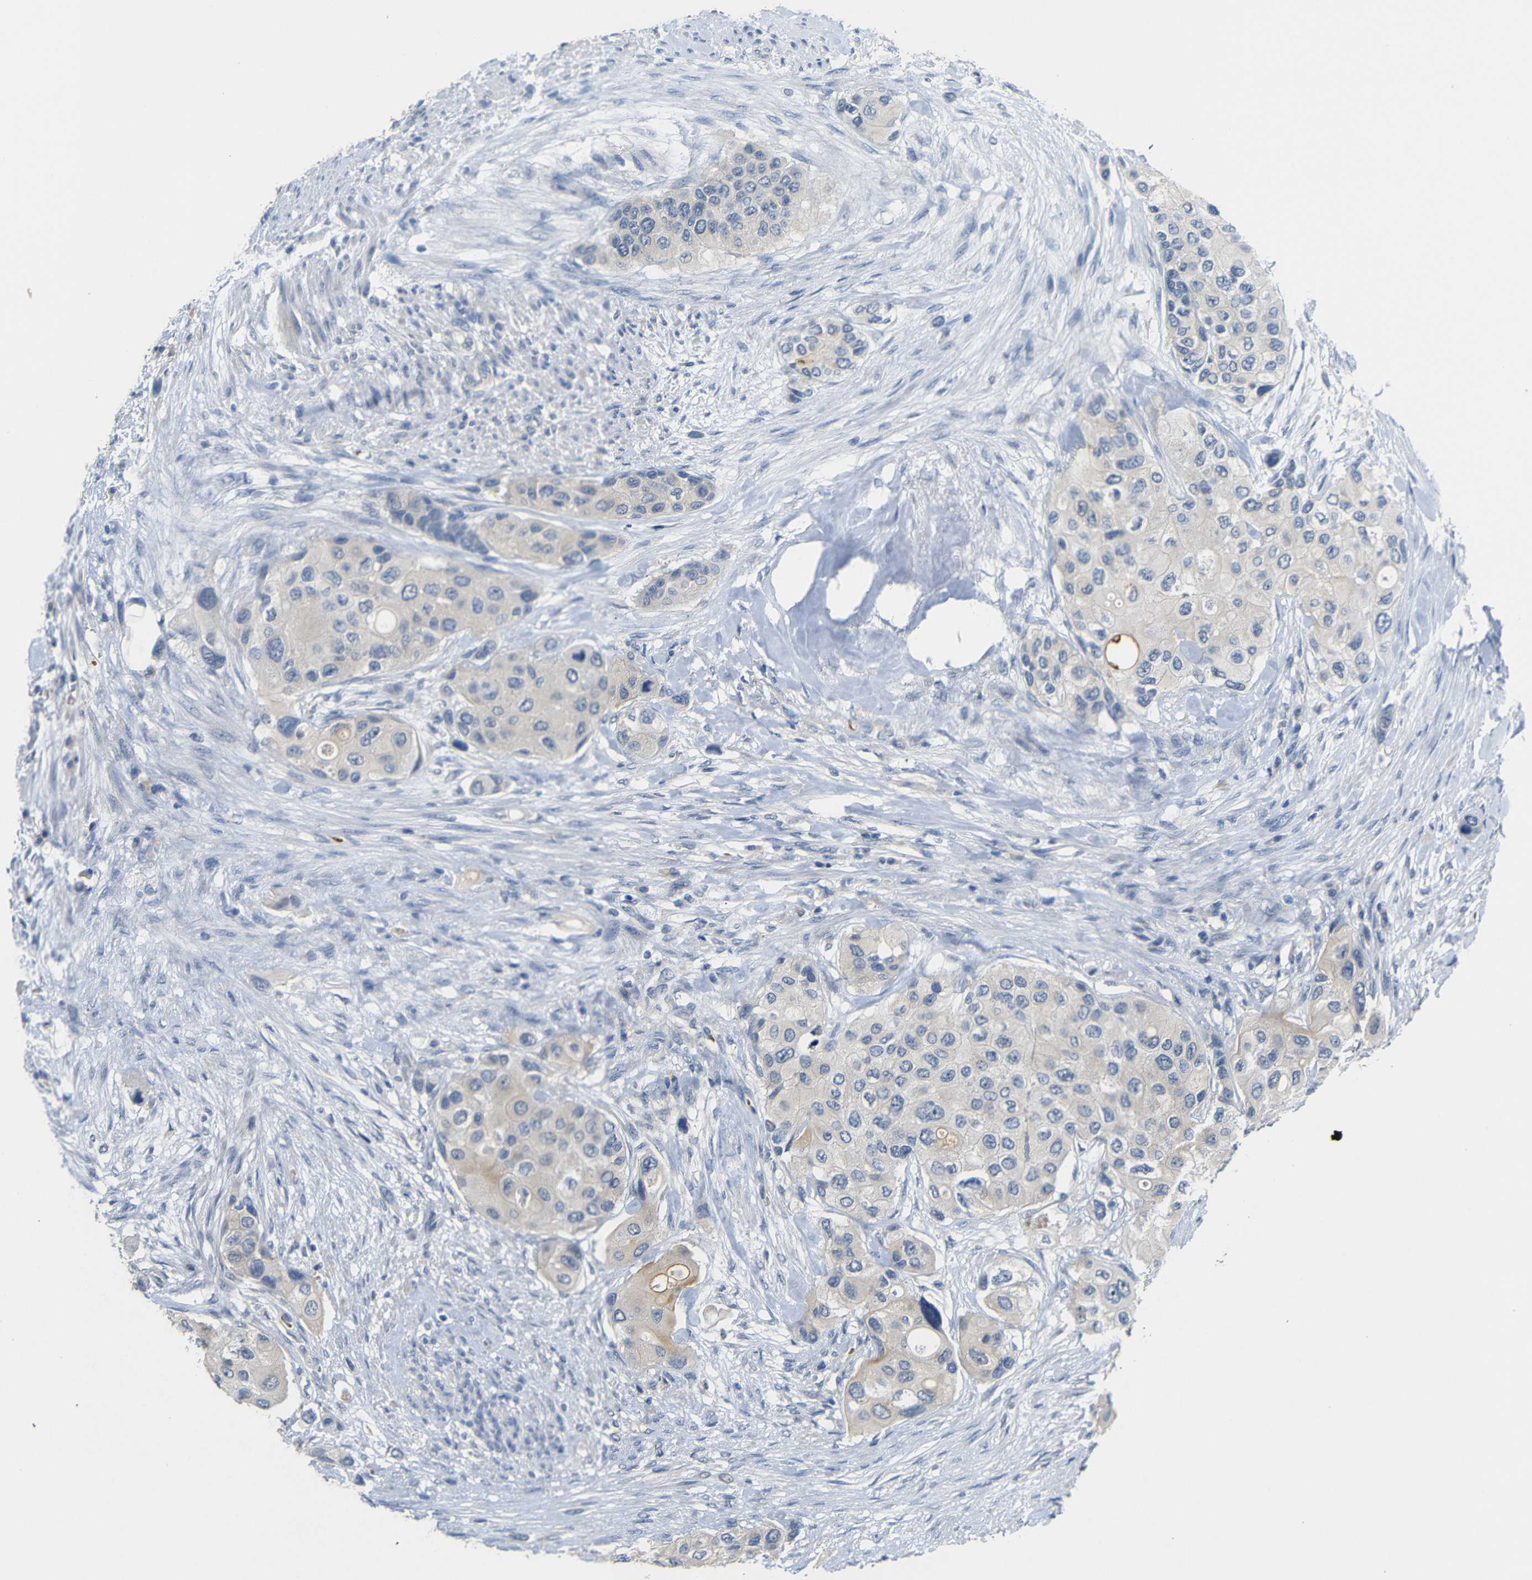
{"staining": {"intensity": "weak", "quantity": "<25%", "location": "cytoplasmic/membranous"}, "tissue": "urothelial cancer", "cell_type": "Tumor cells", "image_type": "cancer", "snomed": [{"axis": "morphology", "description": "Urothelial carcinoma, High grade"}, {"axis": "topography", "description": "Urinary bladder"}], "caption": "The photomicrograph displays no staining of tumor cells in urothelial cancer. The staining was performed using DAB (3,3'-diaminobenzidine) to visualize the protein expression in brown, while the nuclei were stained in blue with hematoxylin (Magnification: 20x).", "gene": "TBC1D32", "patient": {"sex": "female", "age": 56}}